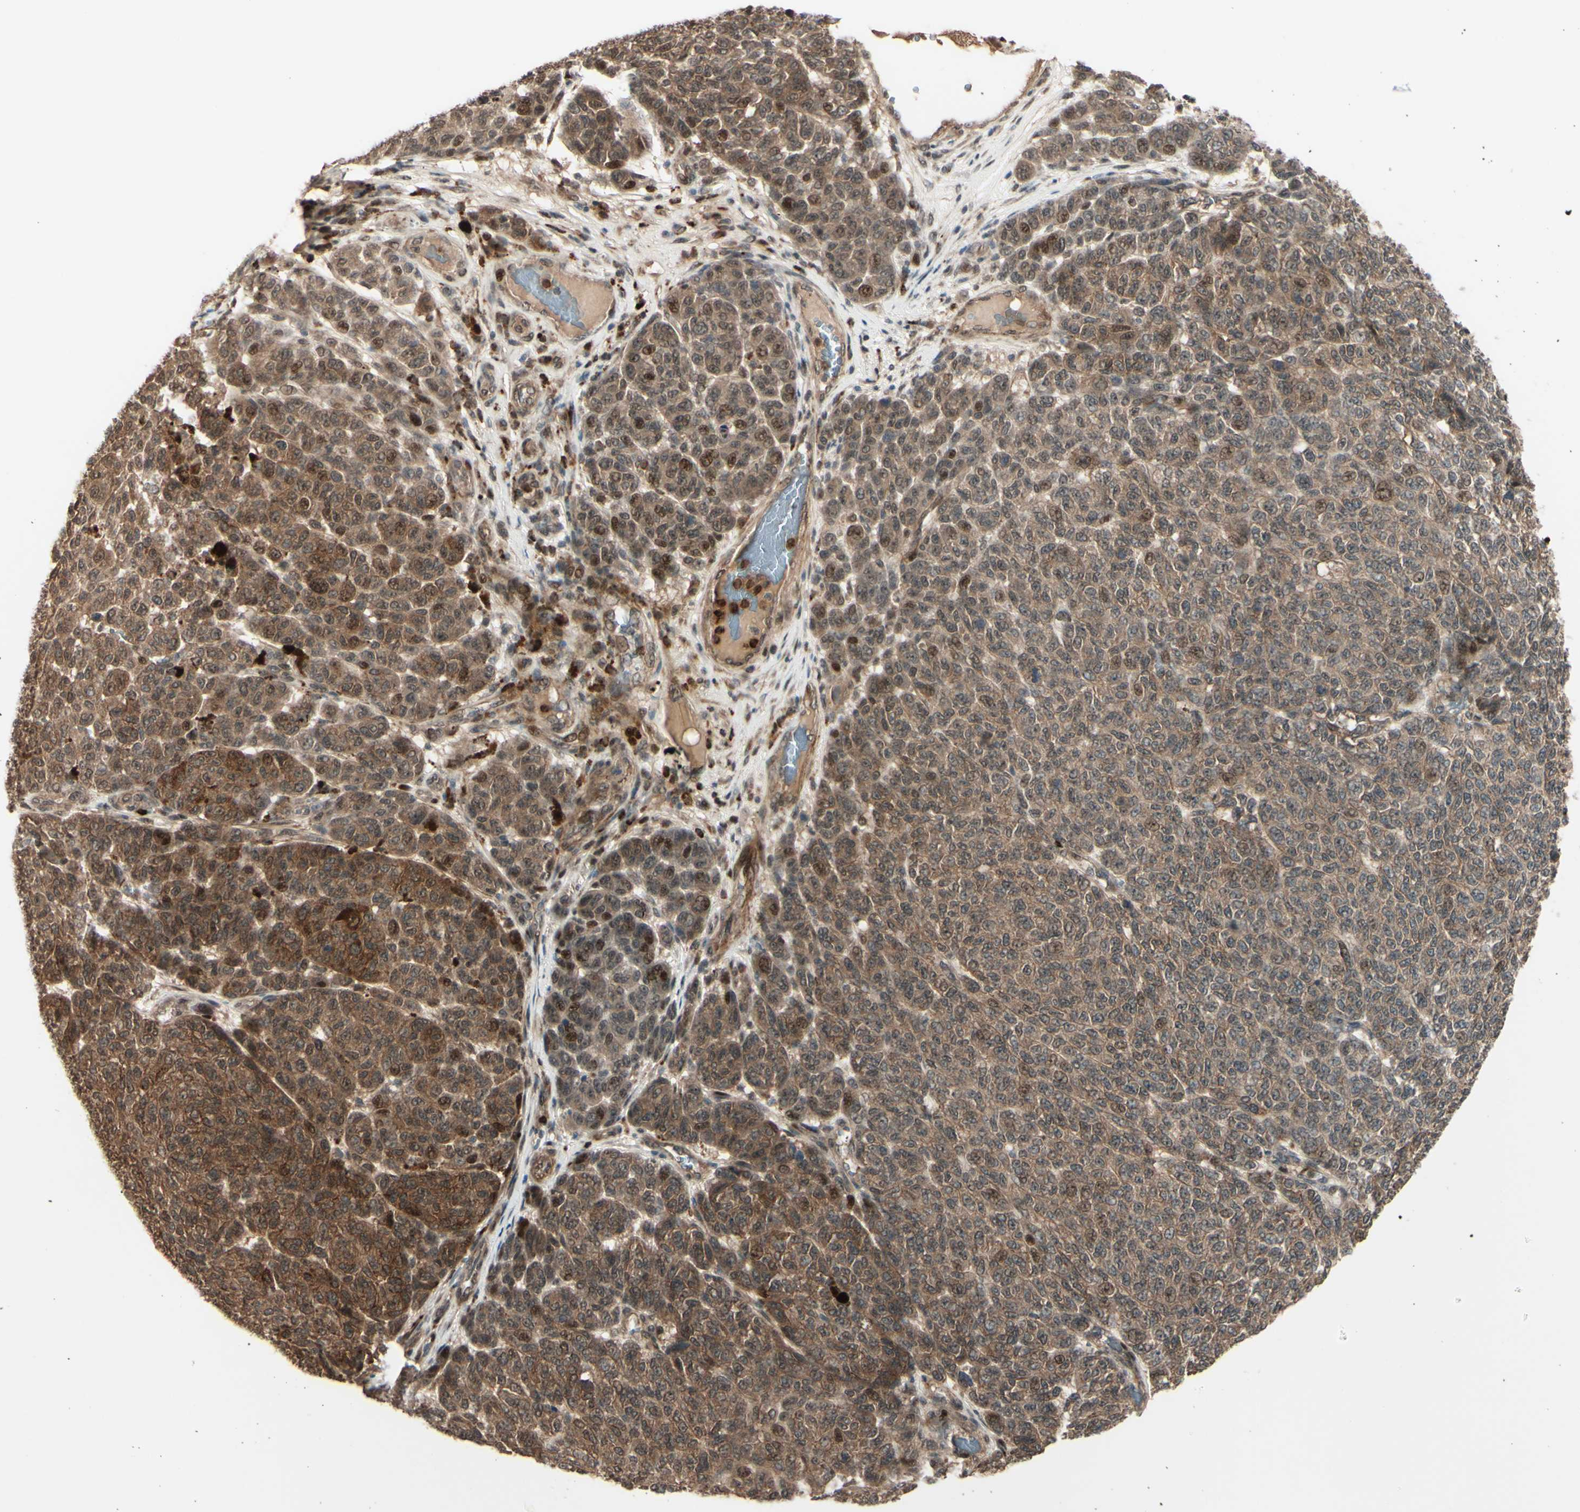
{"staining": {"intensity": "moderate", "quantity": ">75%", "location": "cytoplasmic/membranous,nuclear"}, "tissue": "melanoma", "cell_type": "Tumor cells", "image_type": "cancer", "snomed": [{"axis": "morphology", "description": "Malignant melanoma, NOS"}, {"axis": "topography", "description": "Skin"}], "caption": "Immunohistochemistry of human melanoma displays medium levels of moderate cytoplasmic/membranous and nuclear staining in about >75% of tumor cells.", "gene": "MLF2", "patient": {"sex": "male", "age": 59}}